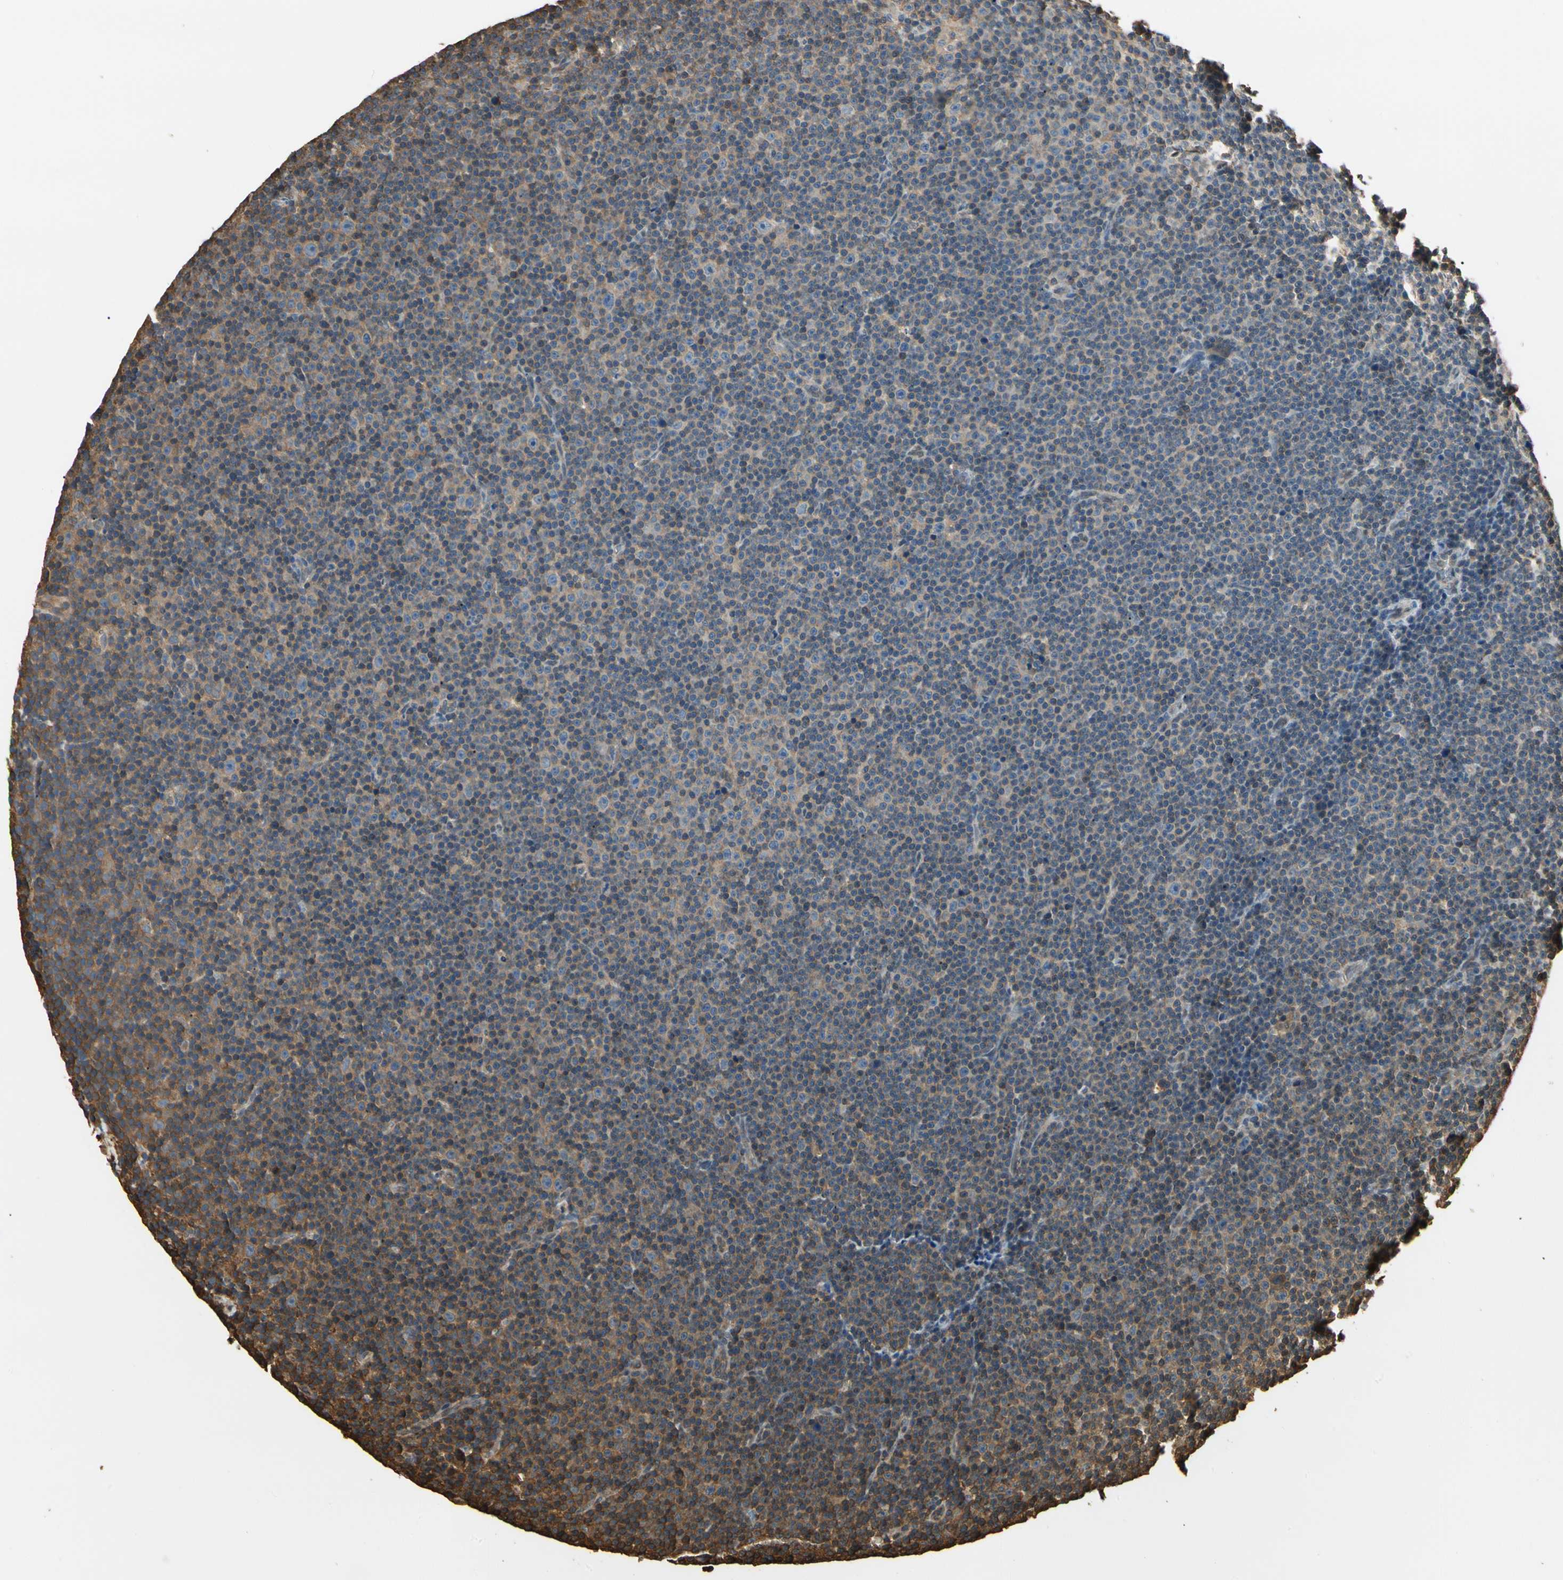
{"staining": {"intensity": "weak", "quantity": "25%-75%", "location": "cytoplasmic/membranous"}, "tissue": "lymphoma", "cell_type": "Tumor cells", "image_type": "cancer", "snomed": [{"axis": "morphology", "description": "Malignant lymphoma, non-Hodgkin's type, Low grade"}, {"axis": "topography", "description": "Lymph node"}], "caption": "About 25%-75% of tumor cells in human low-grade malignant lymphoma, non-Hodgkin's type show weak cytoplasmic/membranous protein positivity as visualized by brown immunohistochemical staining.", "gene": "YWHAE", "patient": {"sex": "female", "age": 67}}